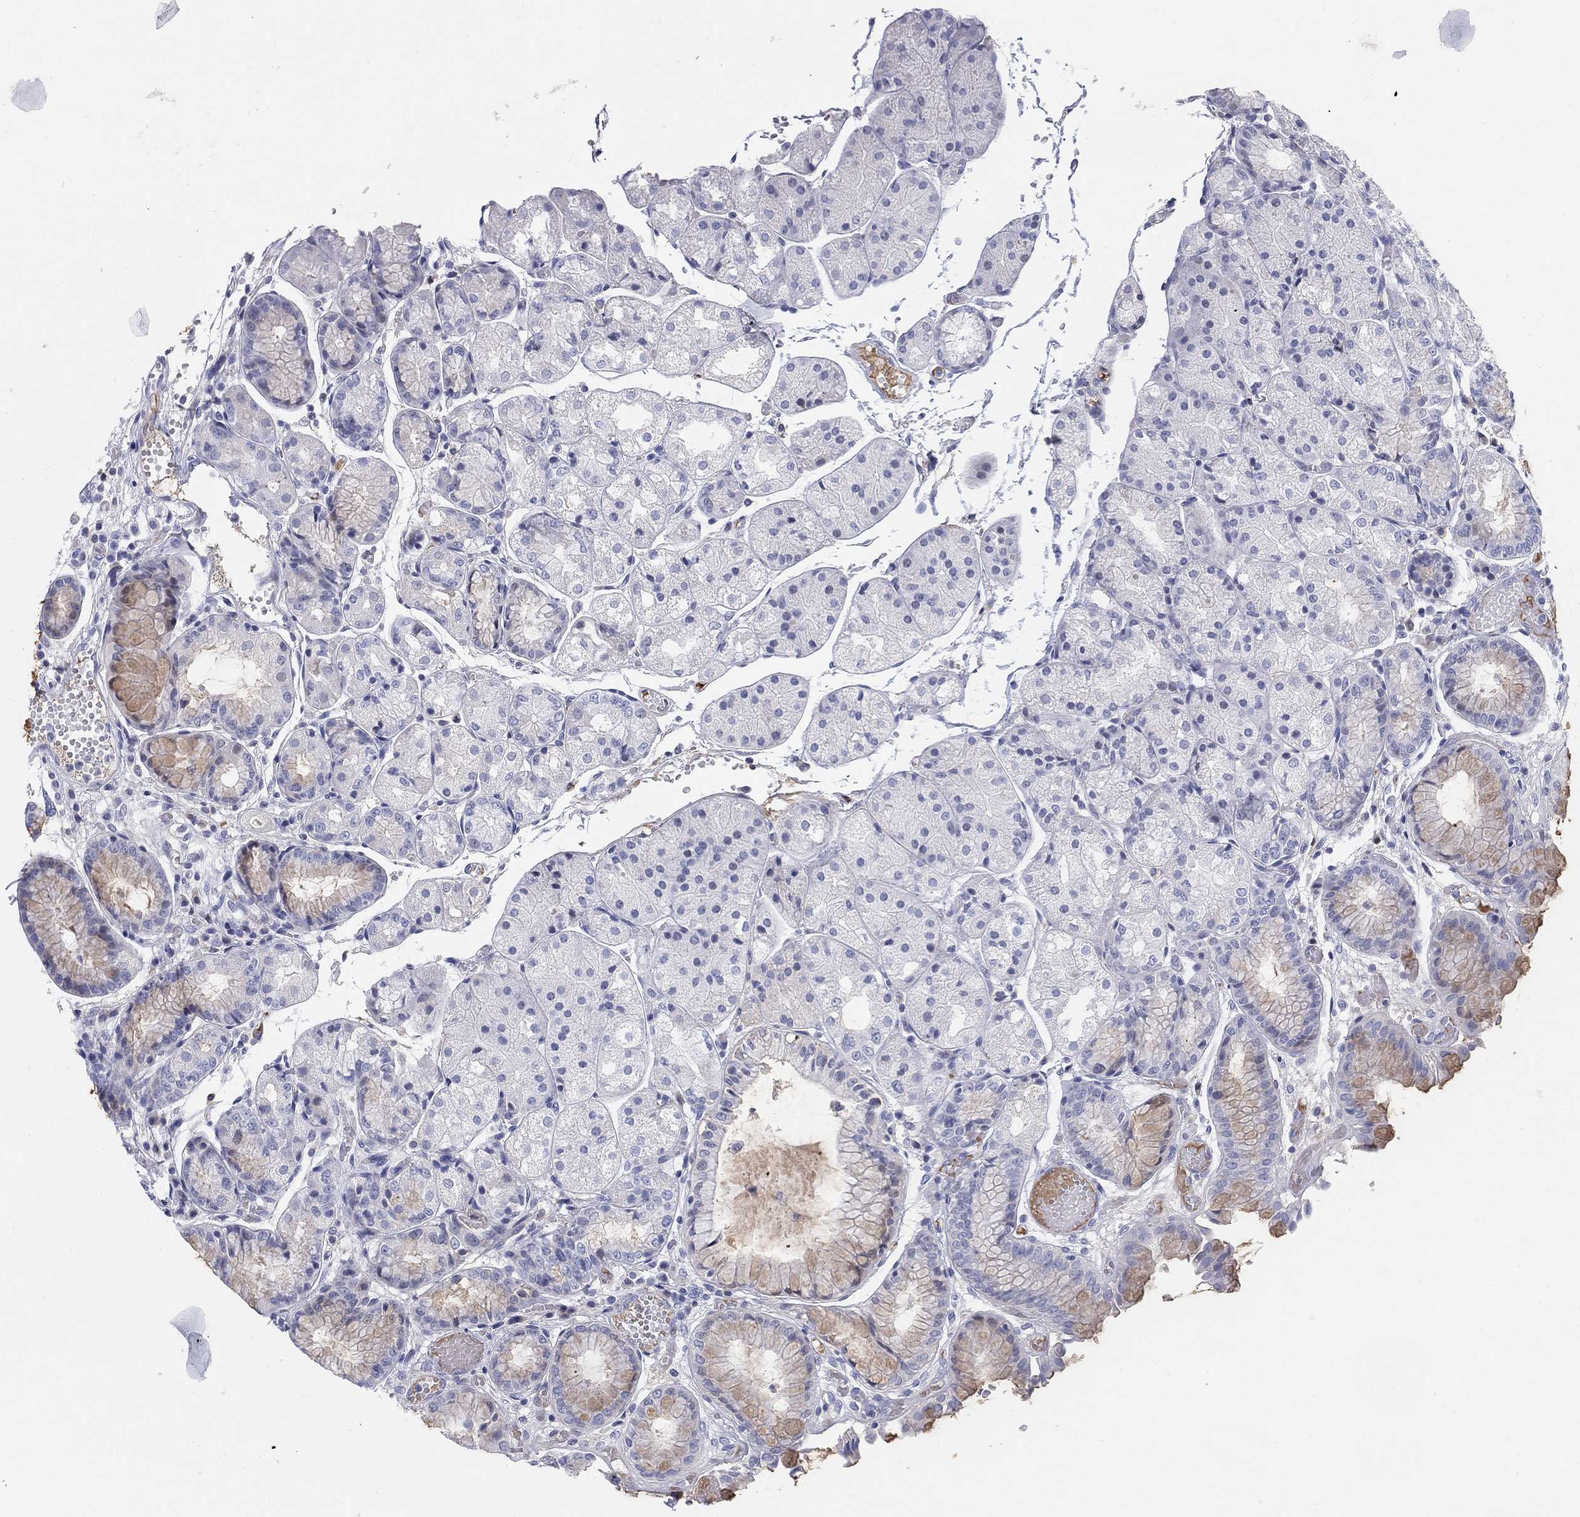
{"staining": {"intensity": "weak", "quantity": "25%-75%", "location": "cytoplasmic/membranous"}, "tissue": "stomach", "cell_type": "Glandular cells", "image_type": "normal", "snomed": [{"axis": "morphology", "description": "Normal tissue, NOS"}, {"axis": "topography", "description": "Stomach, upper"}], "caption": "Glandular cells reveal low levels of weak cytoplasmic/membranous expression in about 25%-75% of cells in benign human stomach. (brown staining indicates protein expression, while blue staining denotes nuclei).", "gene": "HEATR4", "patient": {"sex": "male", "age": 72}}